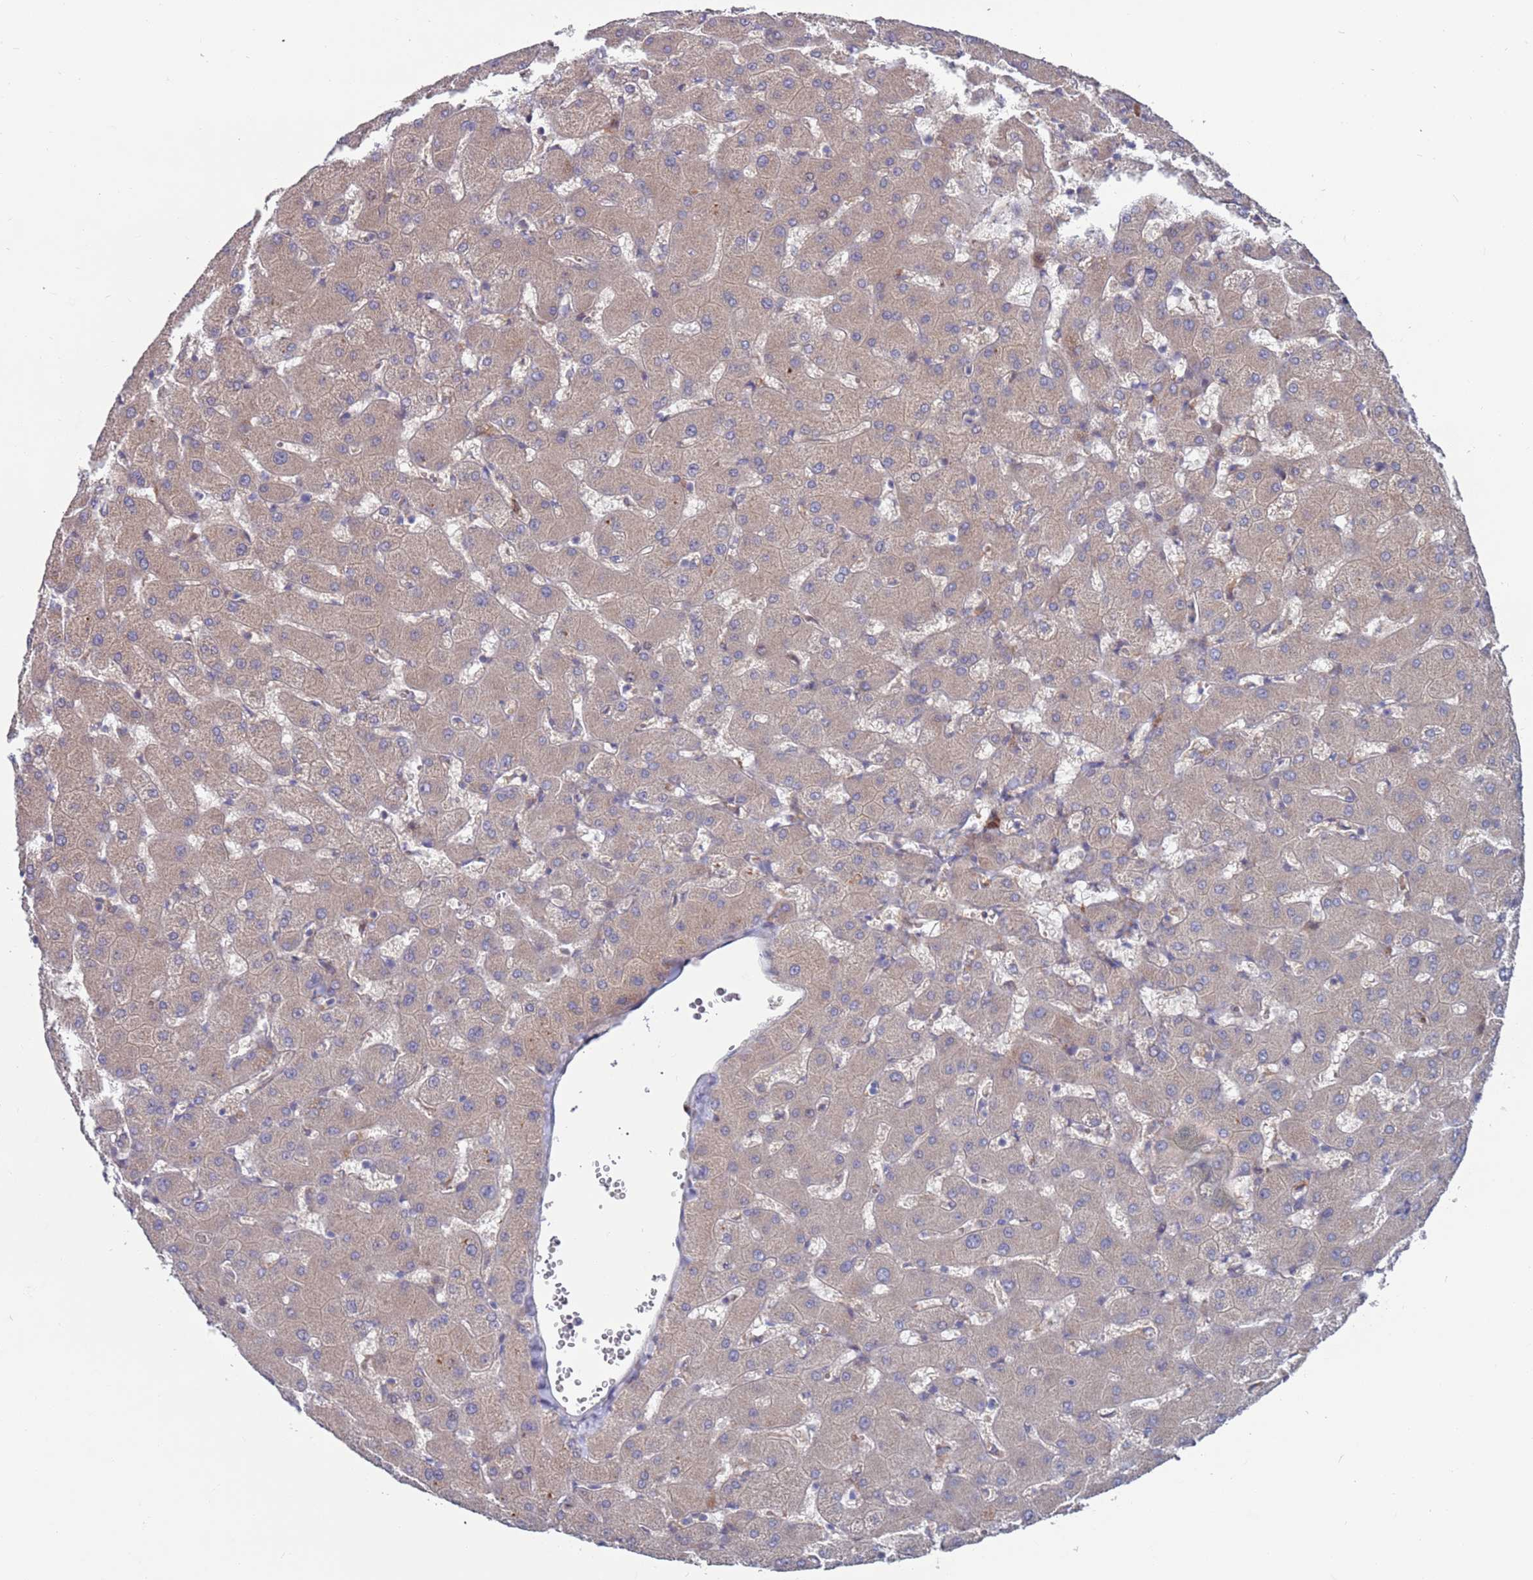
{"staining": {"intensity": "negative", "quantity": "none", "location": "none"}, "tissue": "liver", "cell_type": "Cholangiocytes", "image_type": "normal", "snomed": [{"axis": "morphology", "description": "Normal tissue, NOS"}, {"axis": "topography", "description": "Liver"}], "caption": "This is an immunohistochemistry (IHC) micrograph of benign human liver. There is no expression in cholangiocytes.", "gene": "FBXO27", "patient": {"sex": "female", "age": 63}}